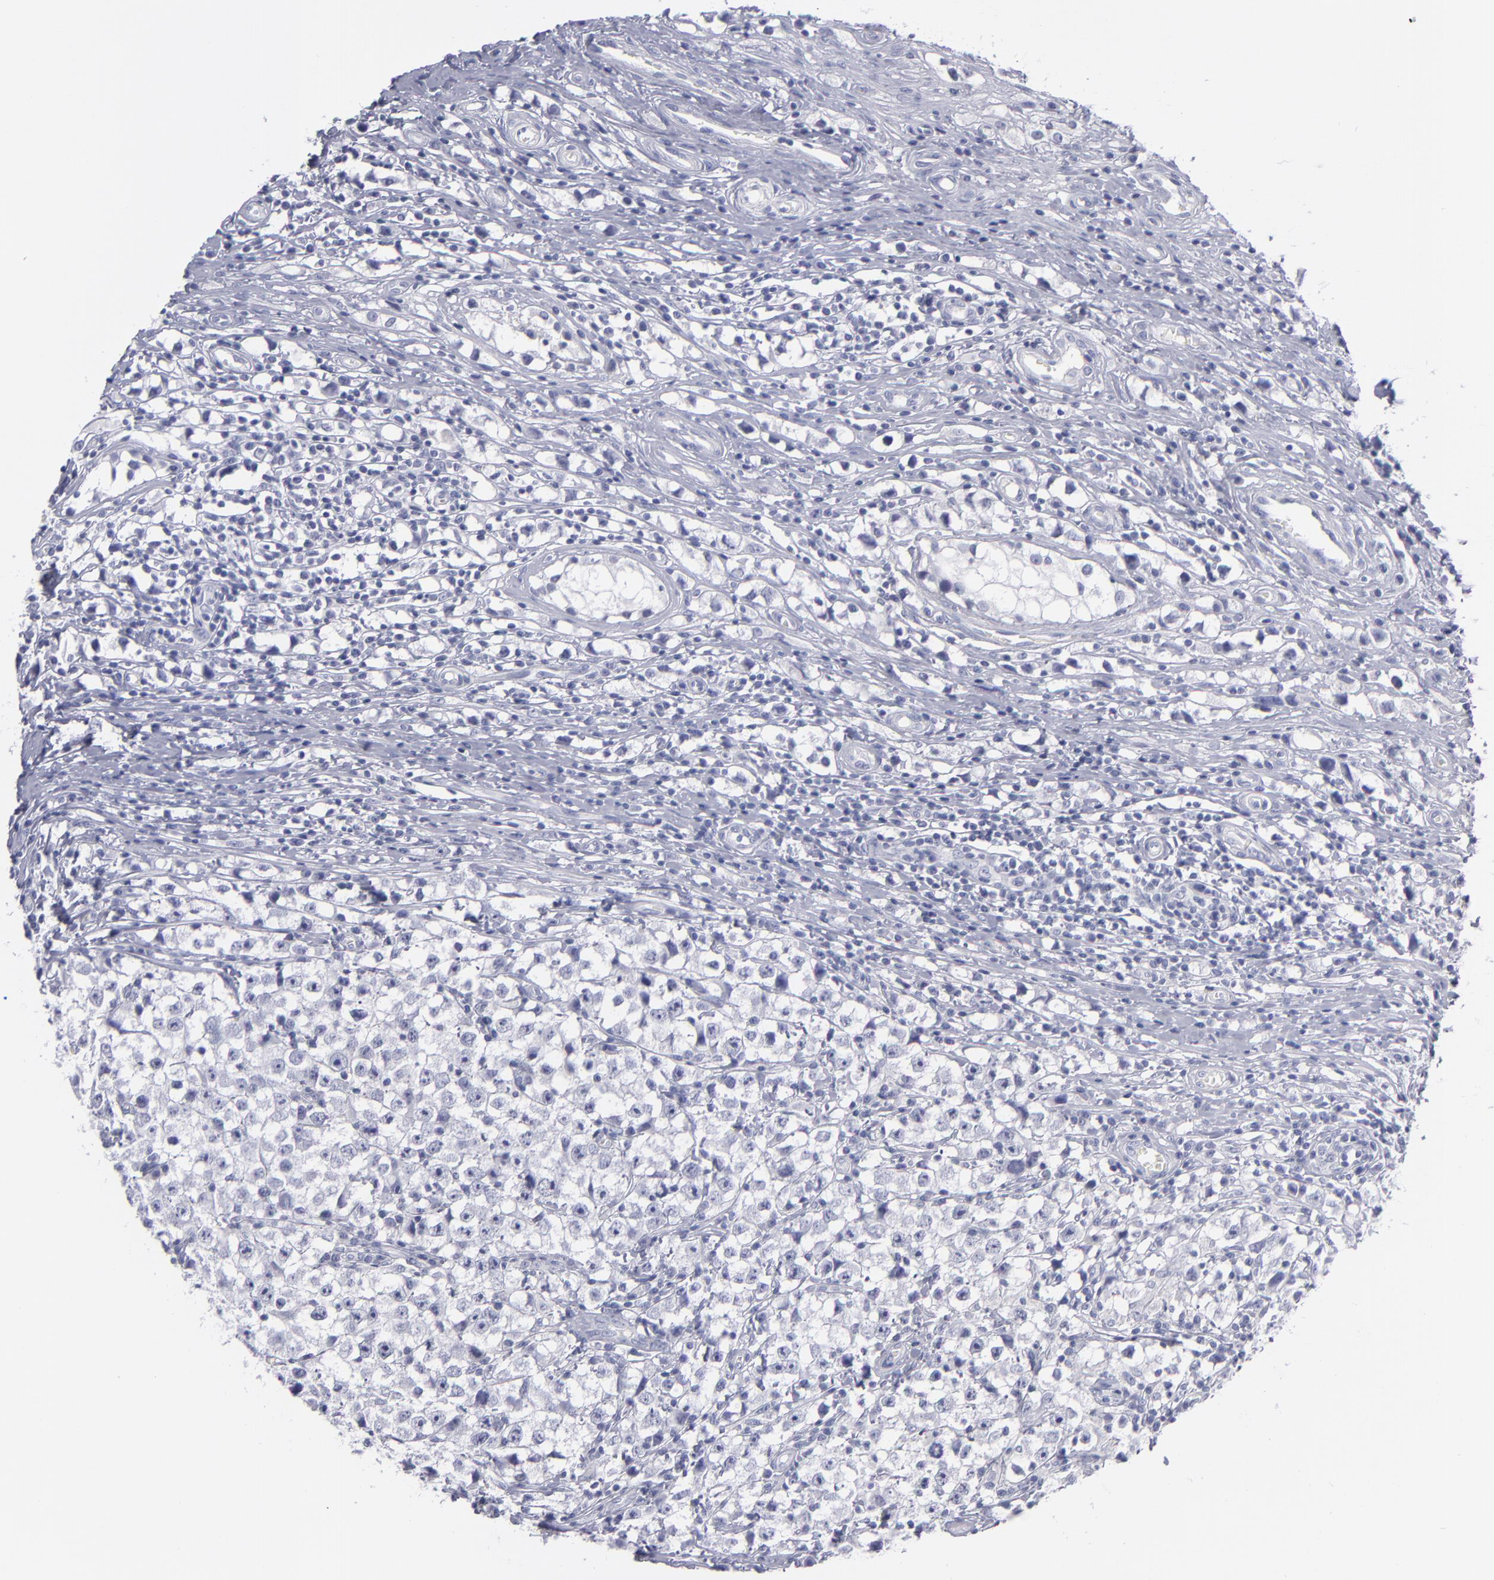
{"staining": {"intensity": "negative", "quantity": "none", "location": "none"}, "tissue": "testis cancer", "cell_type": "Tumor cells", "image_type": "cancer", "snomed": [{"axis": "morphology", "description": "Seminoma, NOS"}, {"axis": "topography", "description": "Testis"}], "caption": "An image of human testis cancer is negative for staining in tumor cells.", "gene": "ITGB4", "patient": {"sex": "male", "age": 35}}